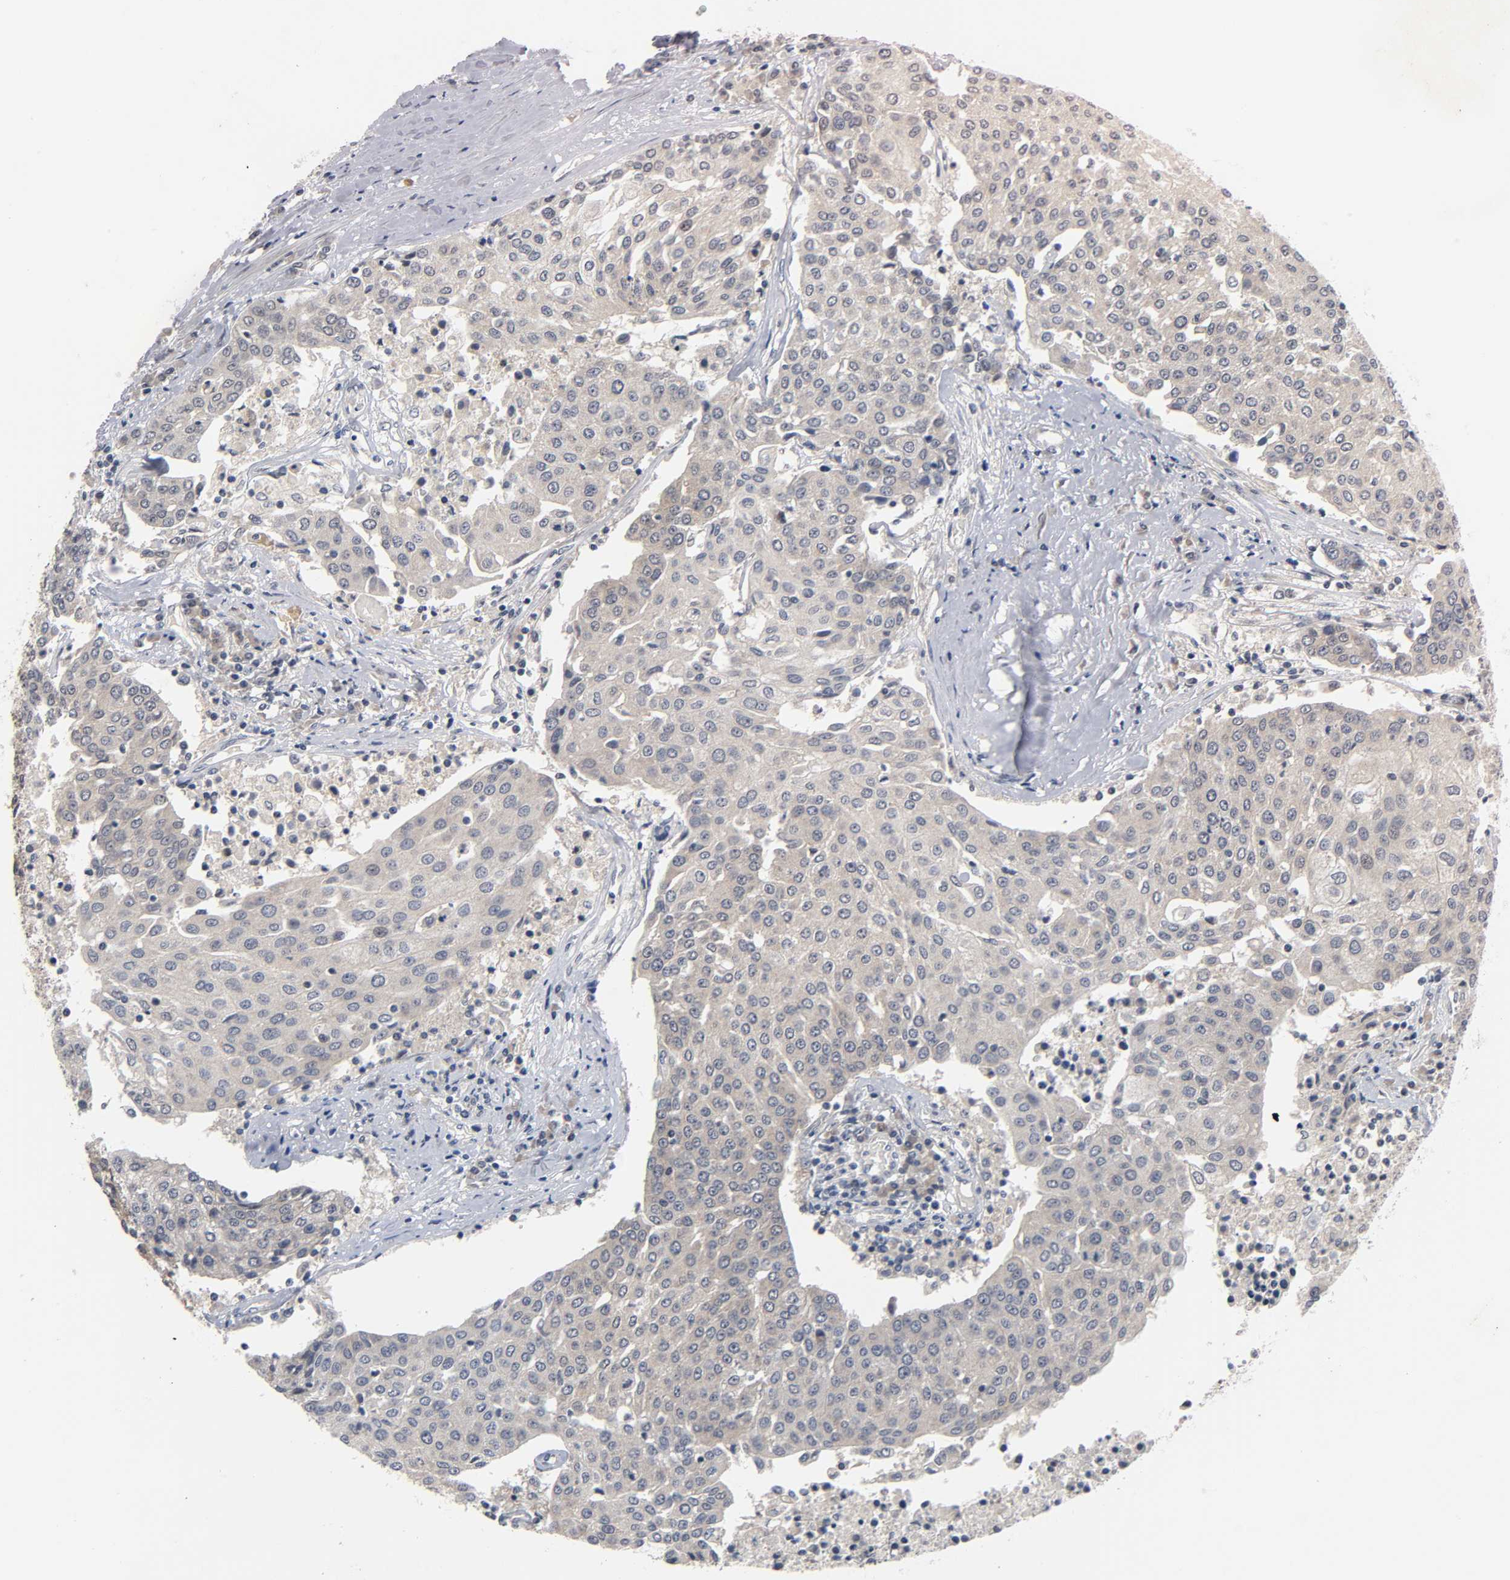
{"staining": {"intensity": "weak", "quantity": ">75%", "location": "cytoplasmic/membranous"}, "tissue": "urothelial cancer", "cell_type": "Tumor cells", "image_type": "cancer", "snomed": [{"axis": "morphology", "description": "Urothelial carcinoma, High grade"}, {"axis": "topography", "description": "Urinary bladder"}], "caption": "Protein staining reveals weak cytoplasmic/membranous expression in approximately >75% of tumor cells in urothelial cancer.", "gene": "MAPK8", "patient": {"sex": "female", "age": 85}}